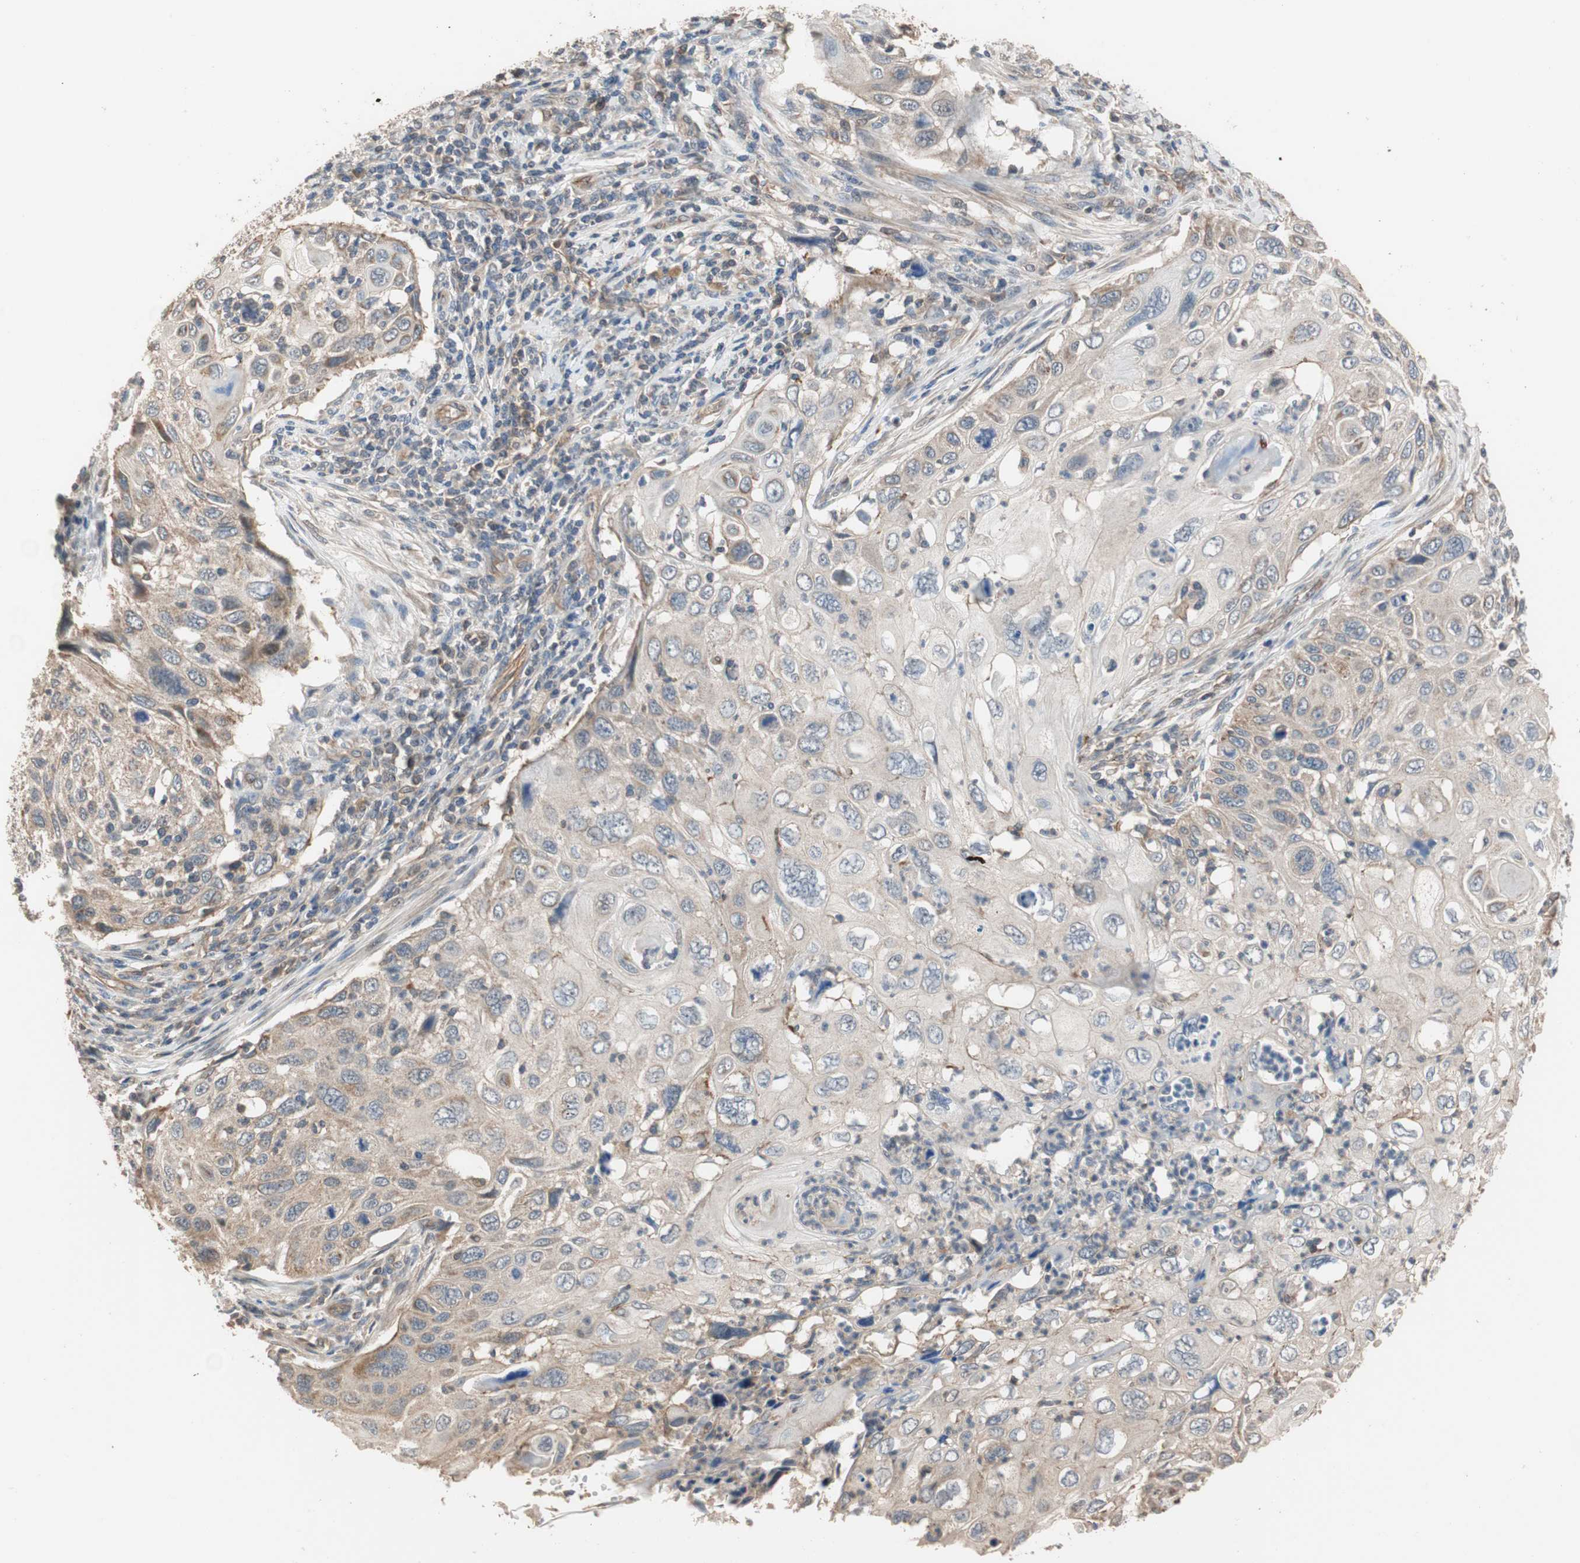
{"staining": {"intensity": "weak", "quantity": "25%-75%", "location": "cytoplasmic/membranous"}, "tissue": "cervical cancer", "cell_type": "Tumor cells", "image_type": "cancer", "snomed": [{"axis": "morphology", "description": "Squamous cell carcinoma, NOS"}, {"axis": "topography", "description": "Cervix"}], "caption": "Immunohistochemistry histopathology image of neoplastic tissue: human cervical squamous cell carcinoma stained using IHC demonstrates low levels of weak protein expression localized specifically in the cytoplasmic/membranous of tumor cells, appearing as a cytoplasmic/membranous brown color.", "gene": "MAP4K2", "patient": {"sex": "female", "age": 70}}